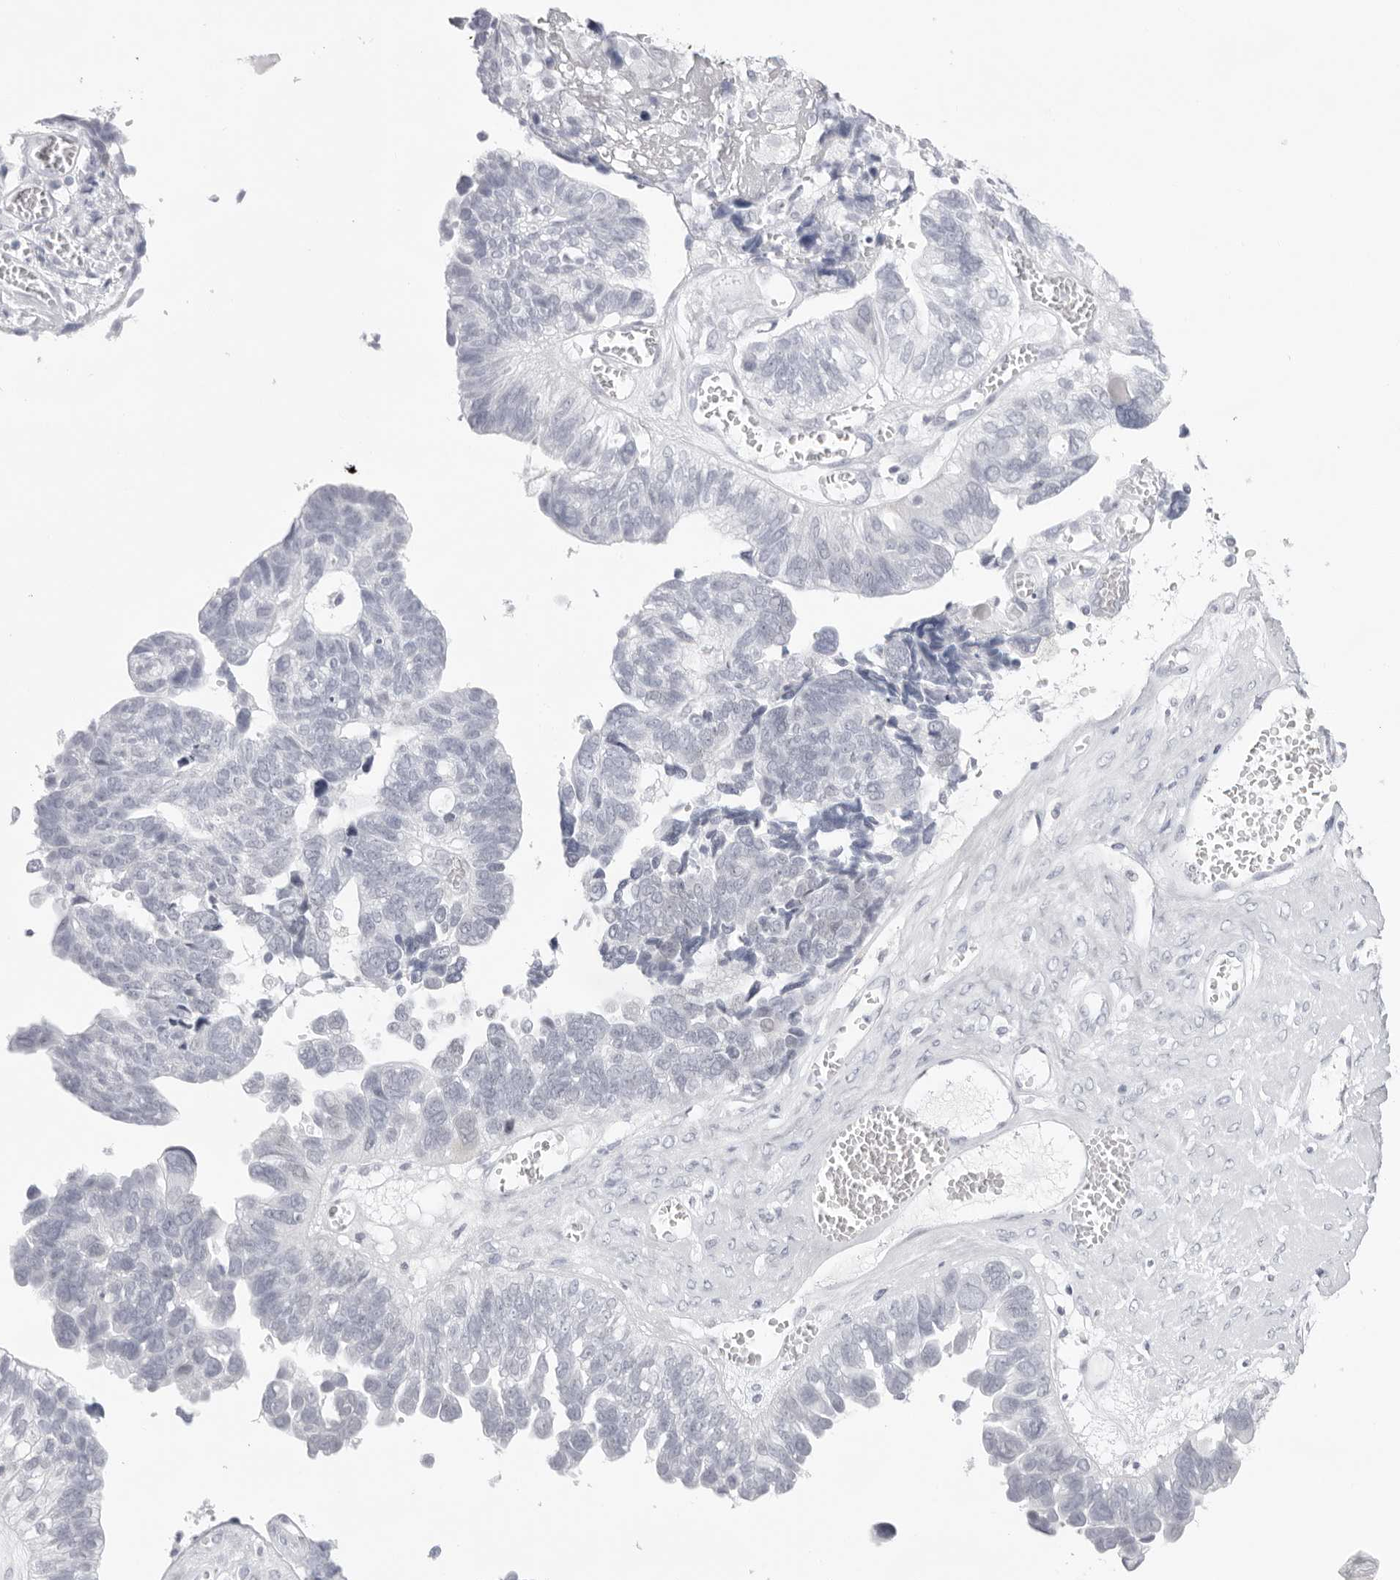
{"staining": {"intensity": "negative", "quantity": "none", "location": "none"}, "tissue": "ovarian cancer", "cell_type": "Tumor cells", "image_type": "cancer", "snomed": [{"axis": "morphology", "description": "Cystadenocarcinoma, serous, NOS"}, {"axis": "topography", "description": "Ovary"}], "caption": "A histopathology image of human ovarian serous cystadenocarcinoma is negative for staining in tumor cells.", "gene": "KLK12", "patient": {"sex": "female", "age": 79}}